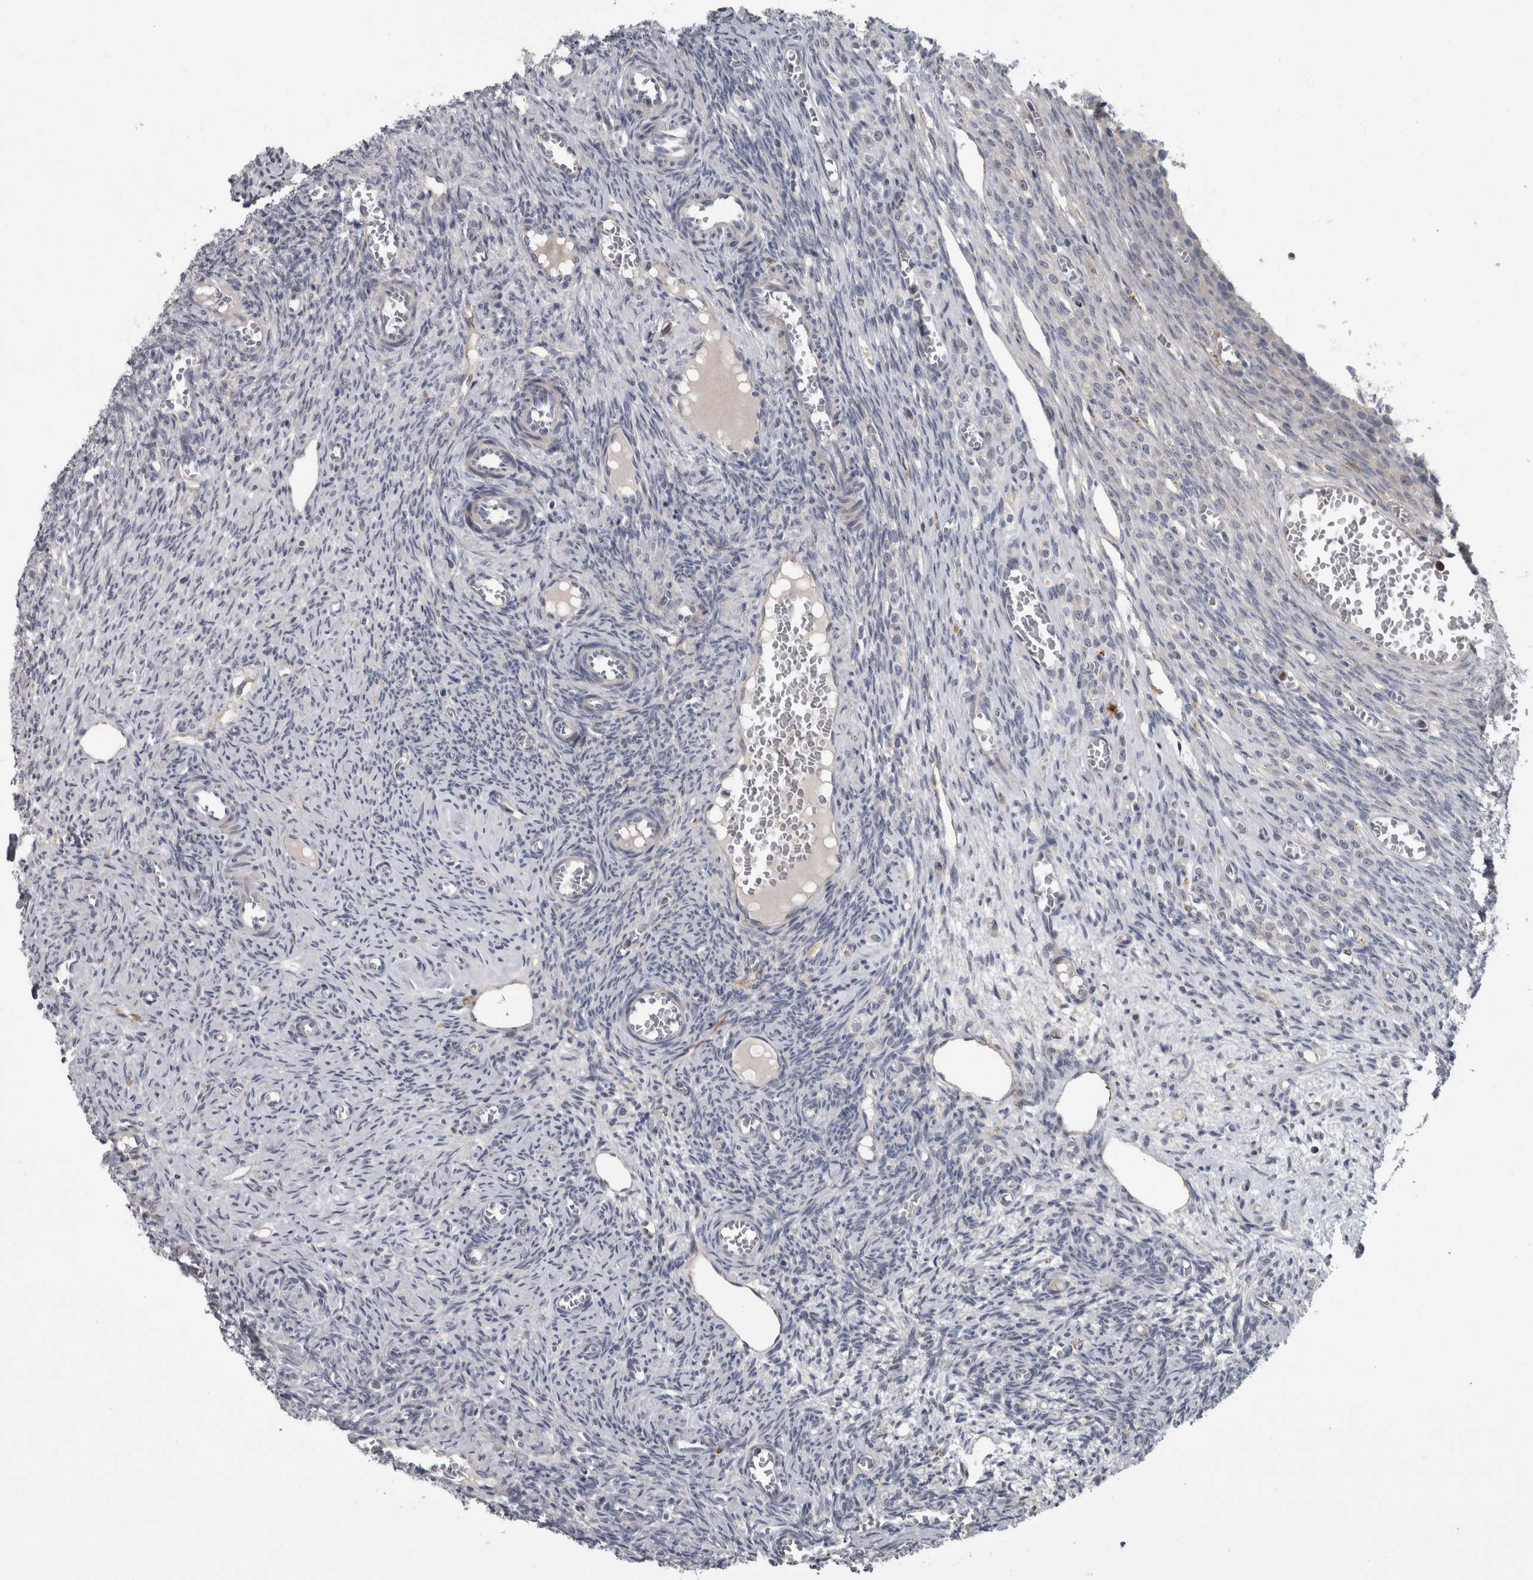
{"staining": {"intensity": "negative", "quantity": "none", "location": "none"}, "tissue": "ovary", "cell_type": "Ovarian stroma cells", "image_type": "normal", "snomed": [{"axis": "morphology", "description": "Normal tissue, NOS"}, {"axis": "topography", "description": "Ovary"}], "caption": "Ovary stained for a protein using immunohistochemistry (IHC) reveals no positivity ovarian stroma cells.", "gene": "CDC42BPG", "patient": {"sex": "female", "age": 27}}